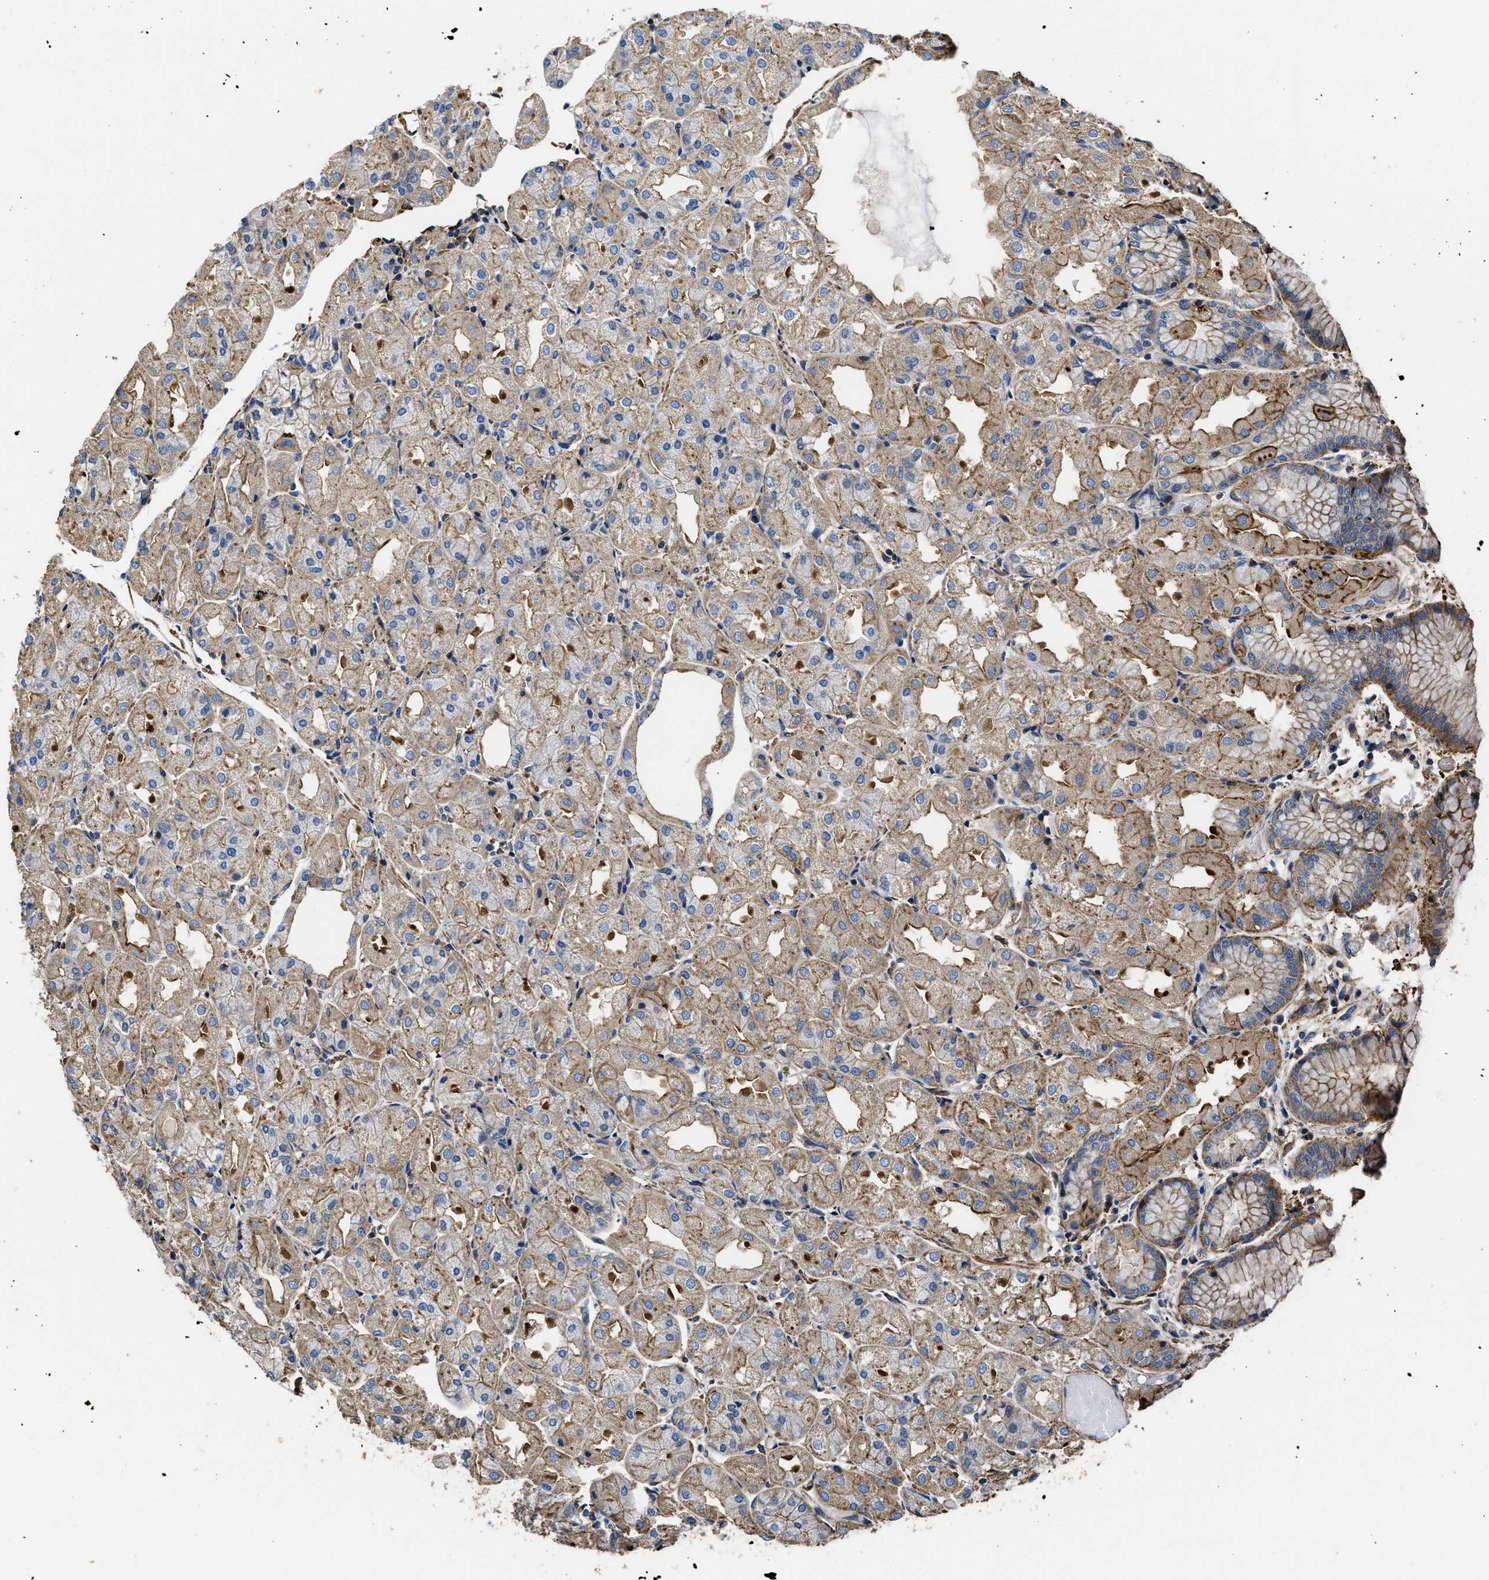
{"staining": {"intensity": "moderate", "quantity": ">75%", "location": "cytoplasmic/membranous"}, "tissue": "stomach", "cell_type": "Glandular cells", "image_type": "normal", "snomed": [{"axis": "morphology", "description": "Normal tissue, NOS"}, {"axis": "topography", "description": "Stomach, upper"}], "caption": "Immunohistochemical staining of unremarkable human stomach exhibits moderate cytoplasmic/membranous protein positivity in approximately >75% of glandular cells. (Brightfield microscopy of DAB IHC at high magnification).", "gene": "SCUBE2", "patient": {"sex": "male", "age": 72}}